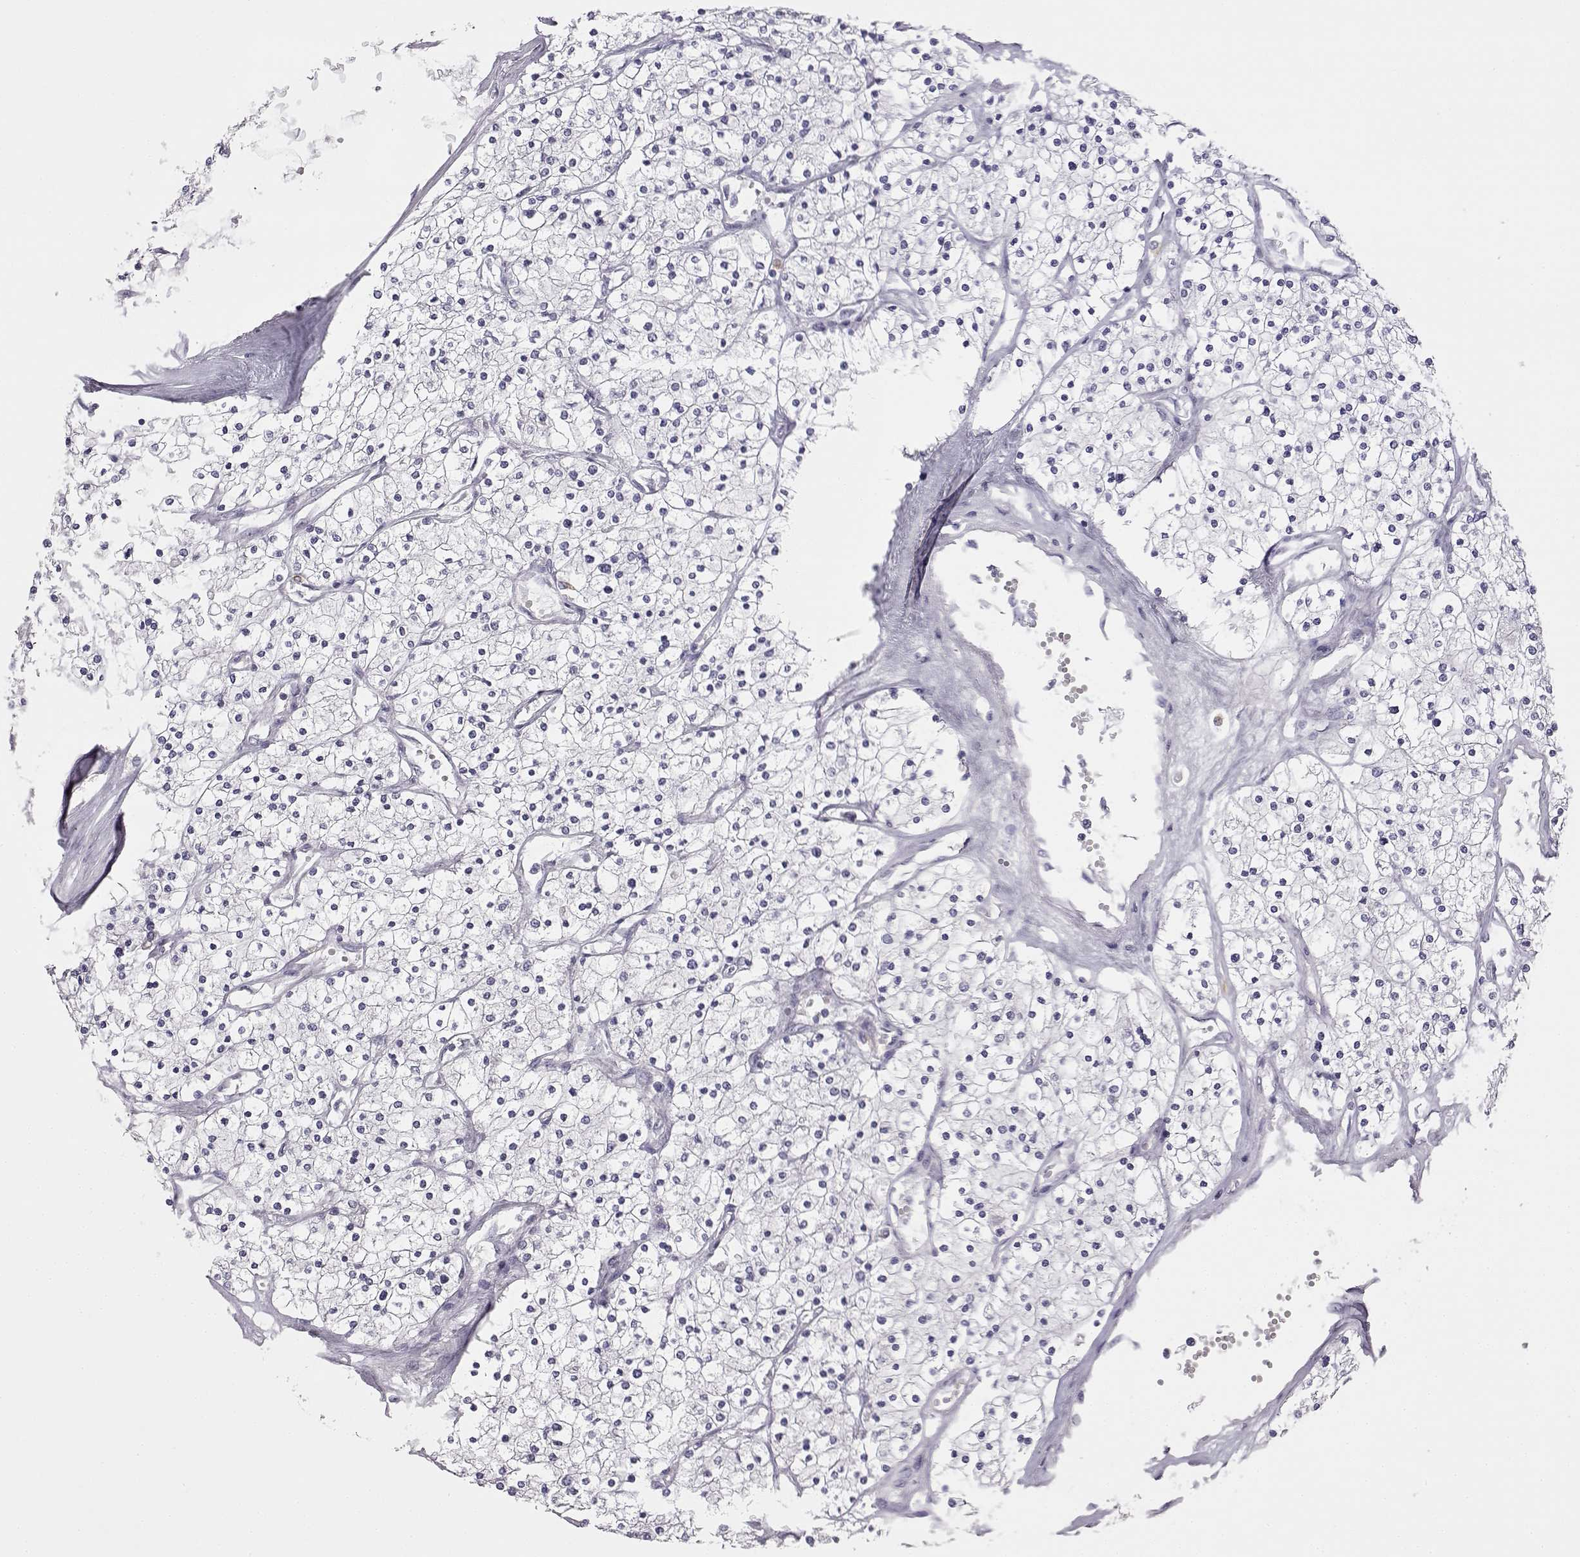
{"staining": {"intensity": "negative", "quantity": "none", "location": "none"}, "tissue": "renal cancer", "cell_type": "Tumor cells", "image_type": "cancer", "snomed": [{"axis": "morphology", "description": "Adenocarcinoma, NOS"}, {"axis": "topography", "description": "Kidney"}], "caption": "A micrograph of renal adenocarcinoma stained for a protein exhibits no brown staining in tumor cells.", "gene": "VGF", "patient": {"sex": "male", "age": 80}}